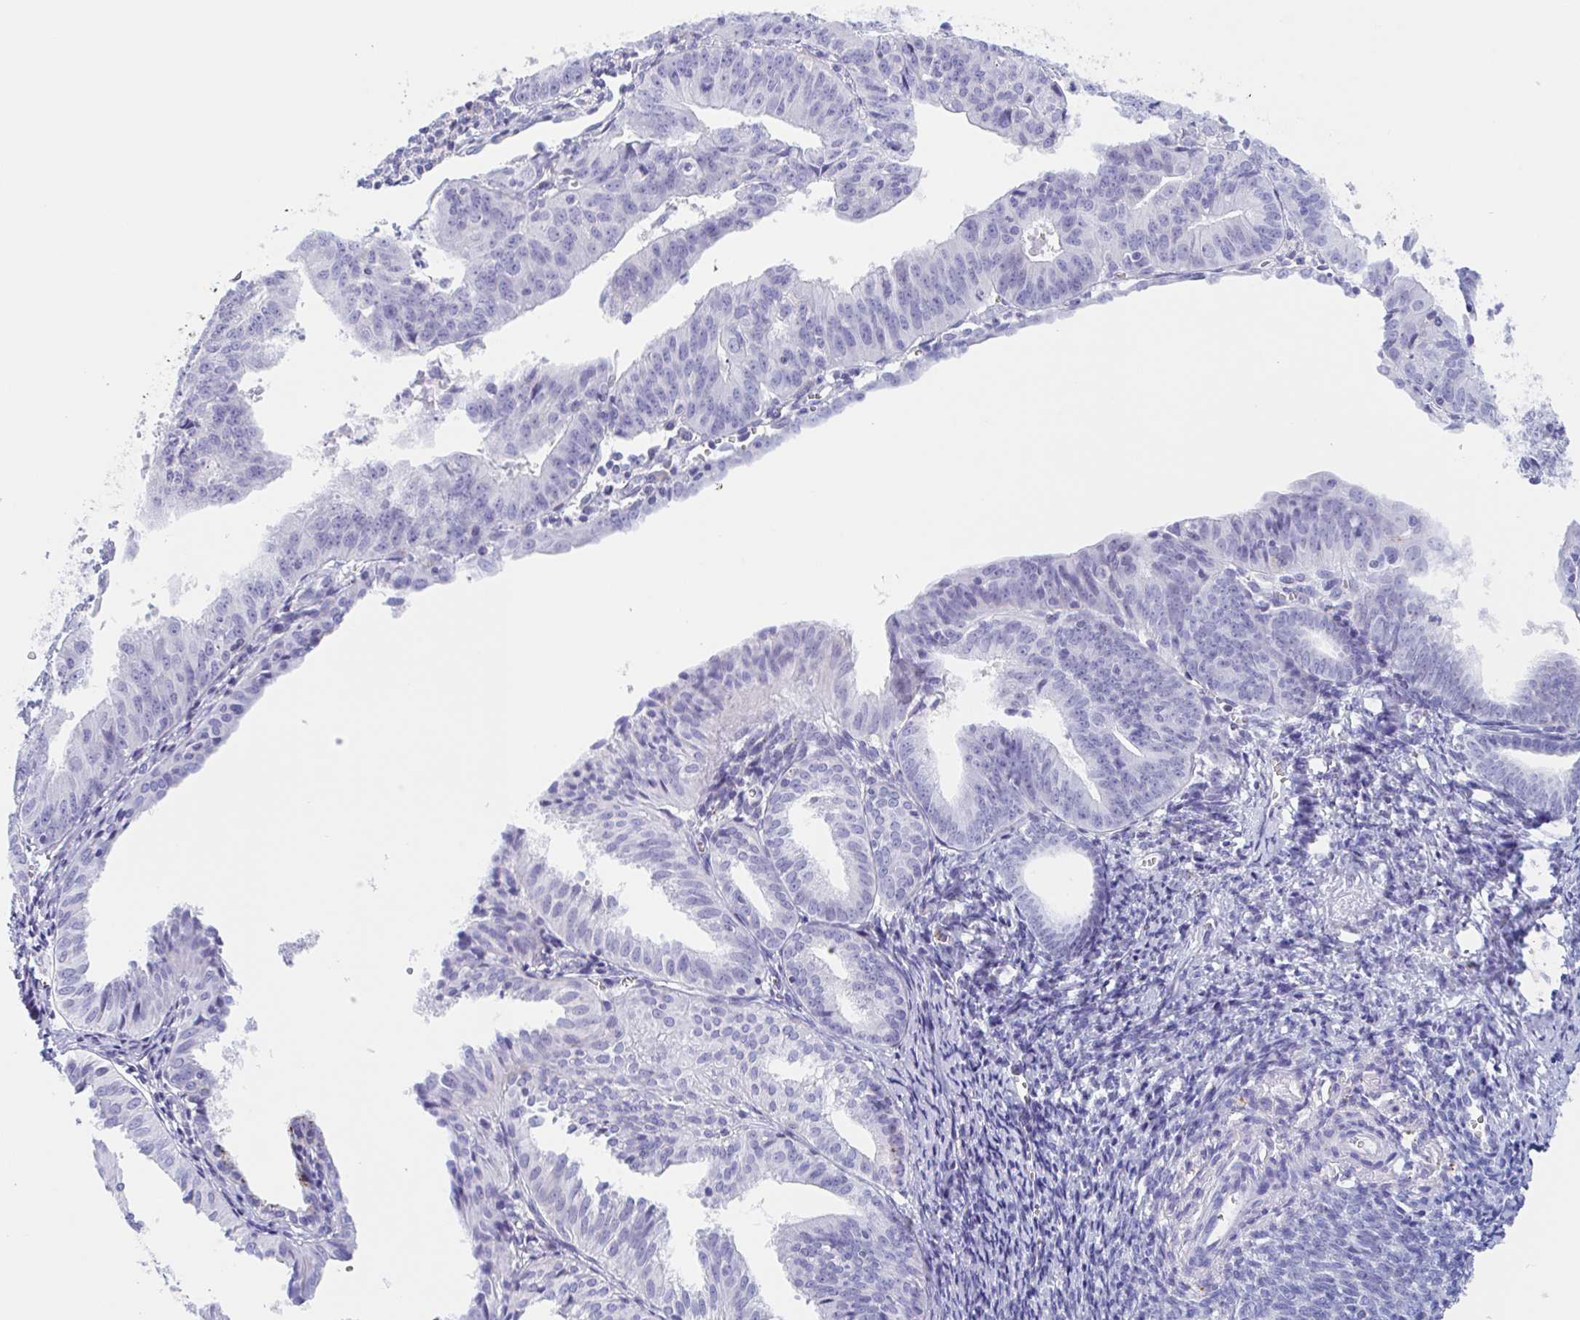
{"staining": {"intensity": "negative", "quantity": "none", "location": "none"}, "tissue": "endometrial cancer", "cell_type": "Tumor cells", "image_type": "cancer", "snomed": [{"axis": "morphology", "description": "Adenocarcinoma, NOS"}, {"axis": "topography", "description": "Endometrium"}], "caption": "Tumor cells show no significant protein staining in endometrial cancer. (DAB (3,3'-diaminobenzidine) IHC with hematoxylin counter stain).", "gene": "ANKRD9", "patient": {"sex": "female", "age": 56}}